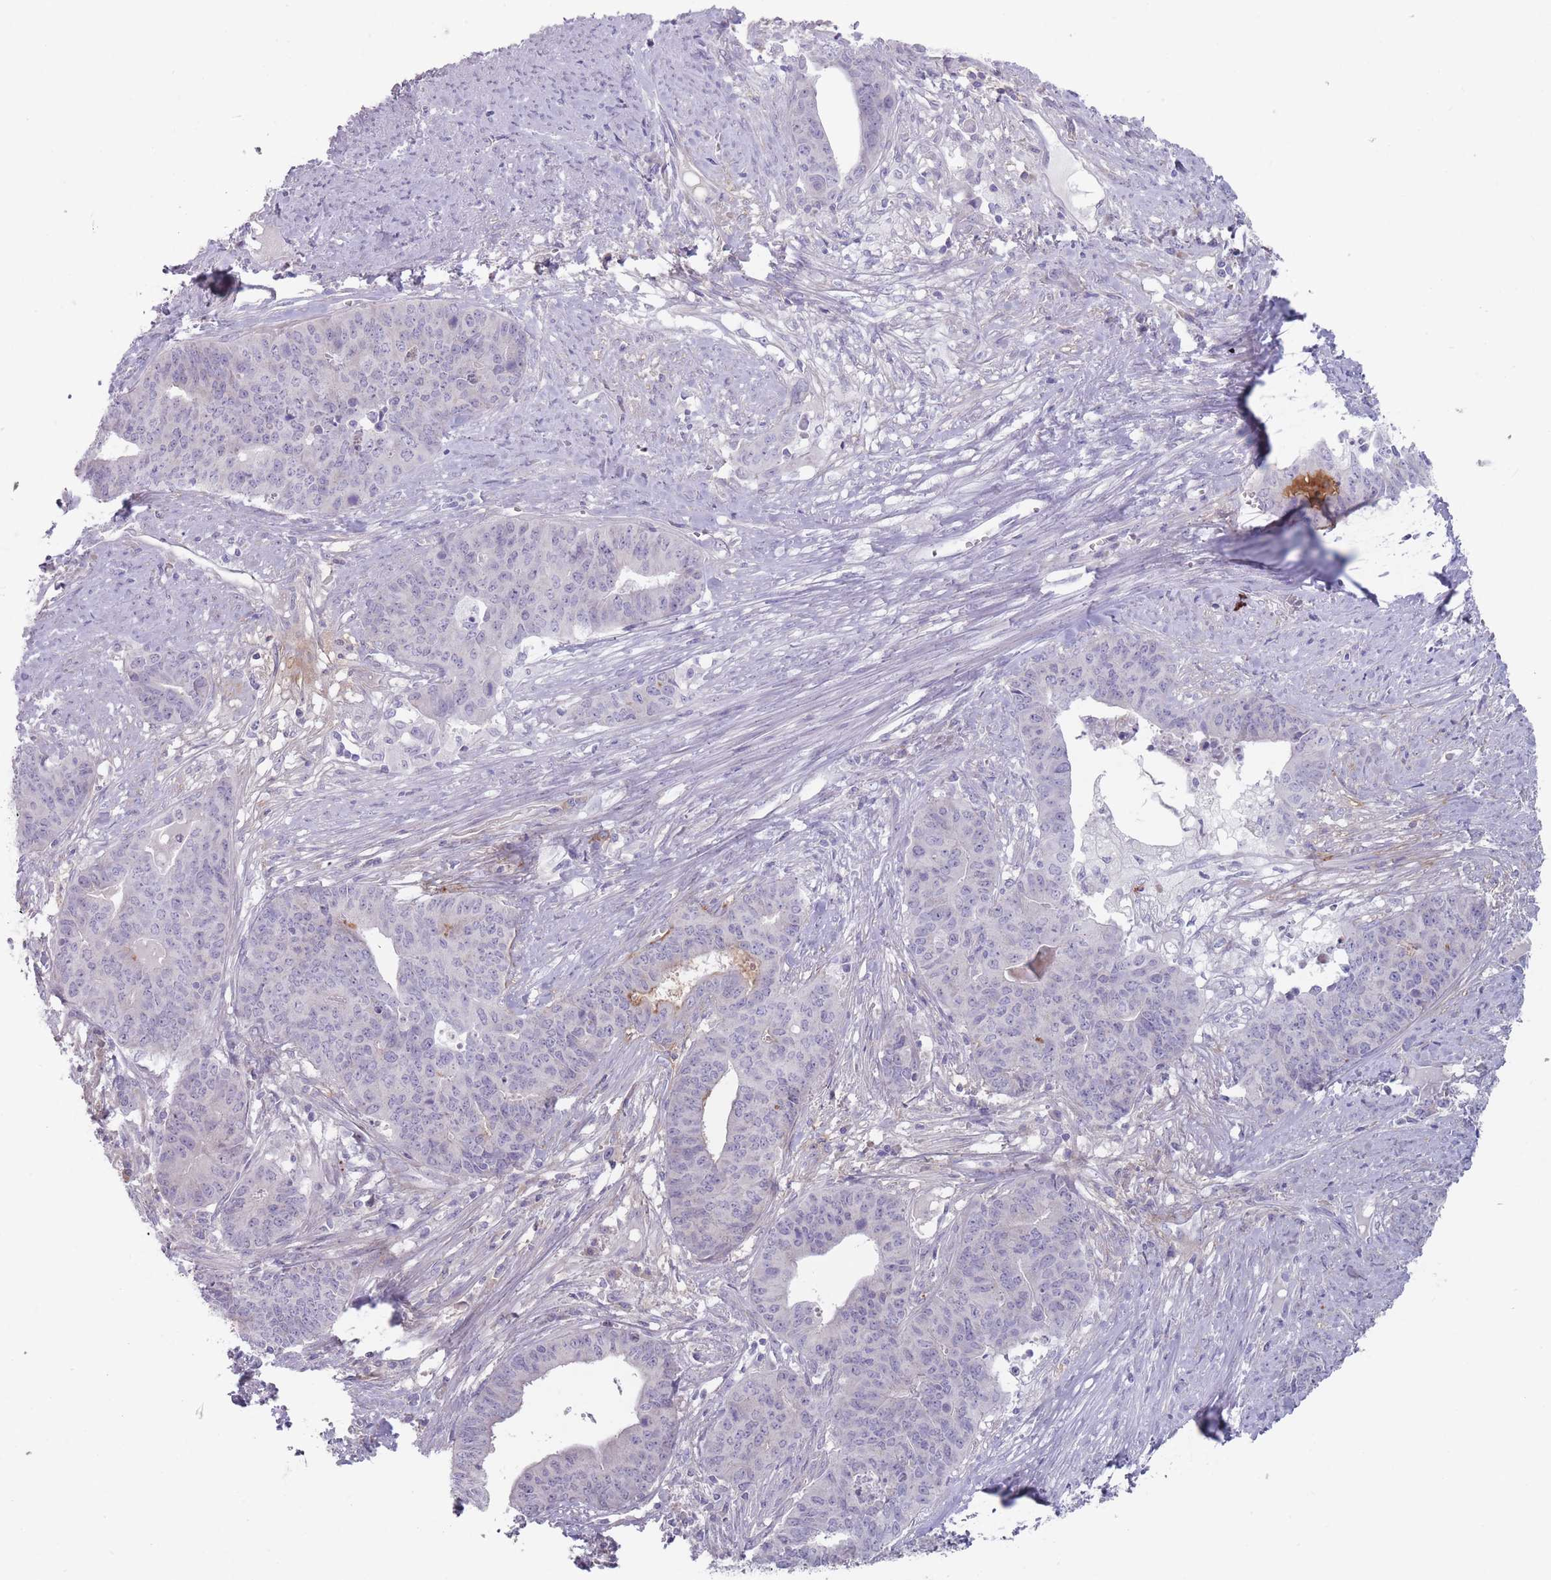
{"staining": {"intensity": "moderate", "quantity": "<25%", "location": "cytoplasmic/membranous"}, "tissue": "endometrial cancer", "cell_type": "Tumor cells", "image_type": "cancer", "snomed": [{"axis": "morphology", "description": "Adenocarcinoma, NOS"}, {"axis": "topography", "description": "Endometrium"}], "caption": "Tumor cells demonstrate low levels of moderate cytoplasmic/membranous staining in approximately <25% of cells in endometrial adenocarcinoma.", "gene": "PAIP2B", "patient": {"sex": "female", "age": 59}}